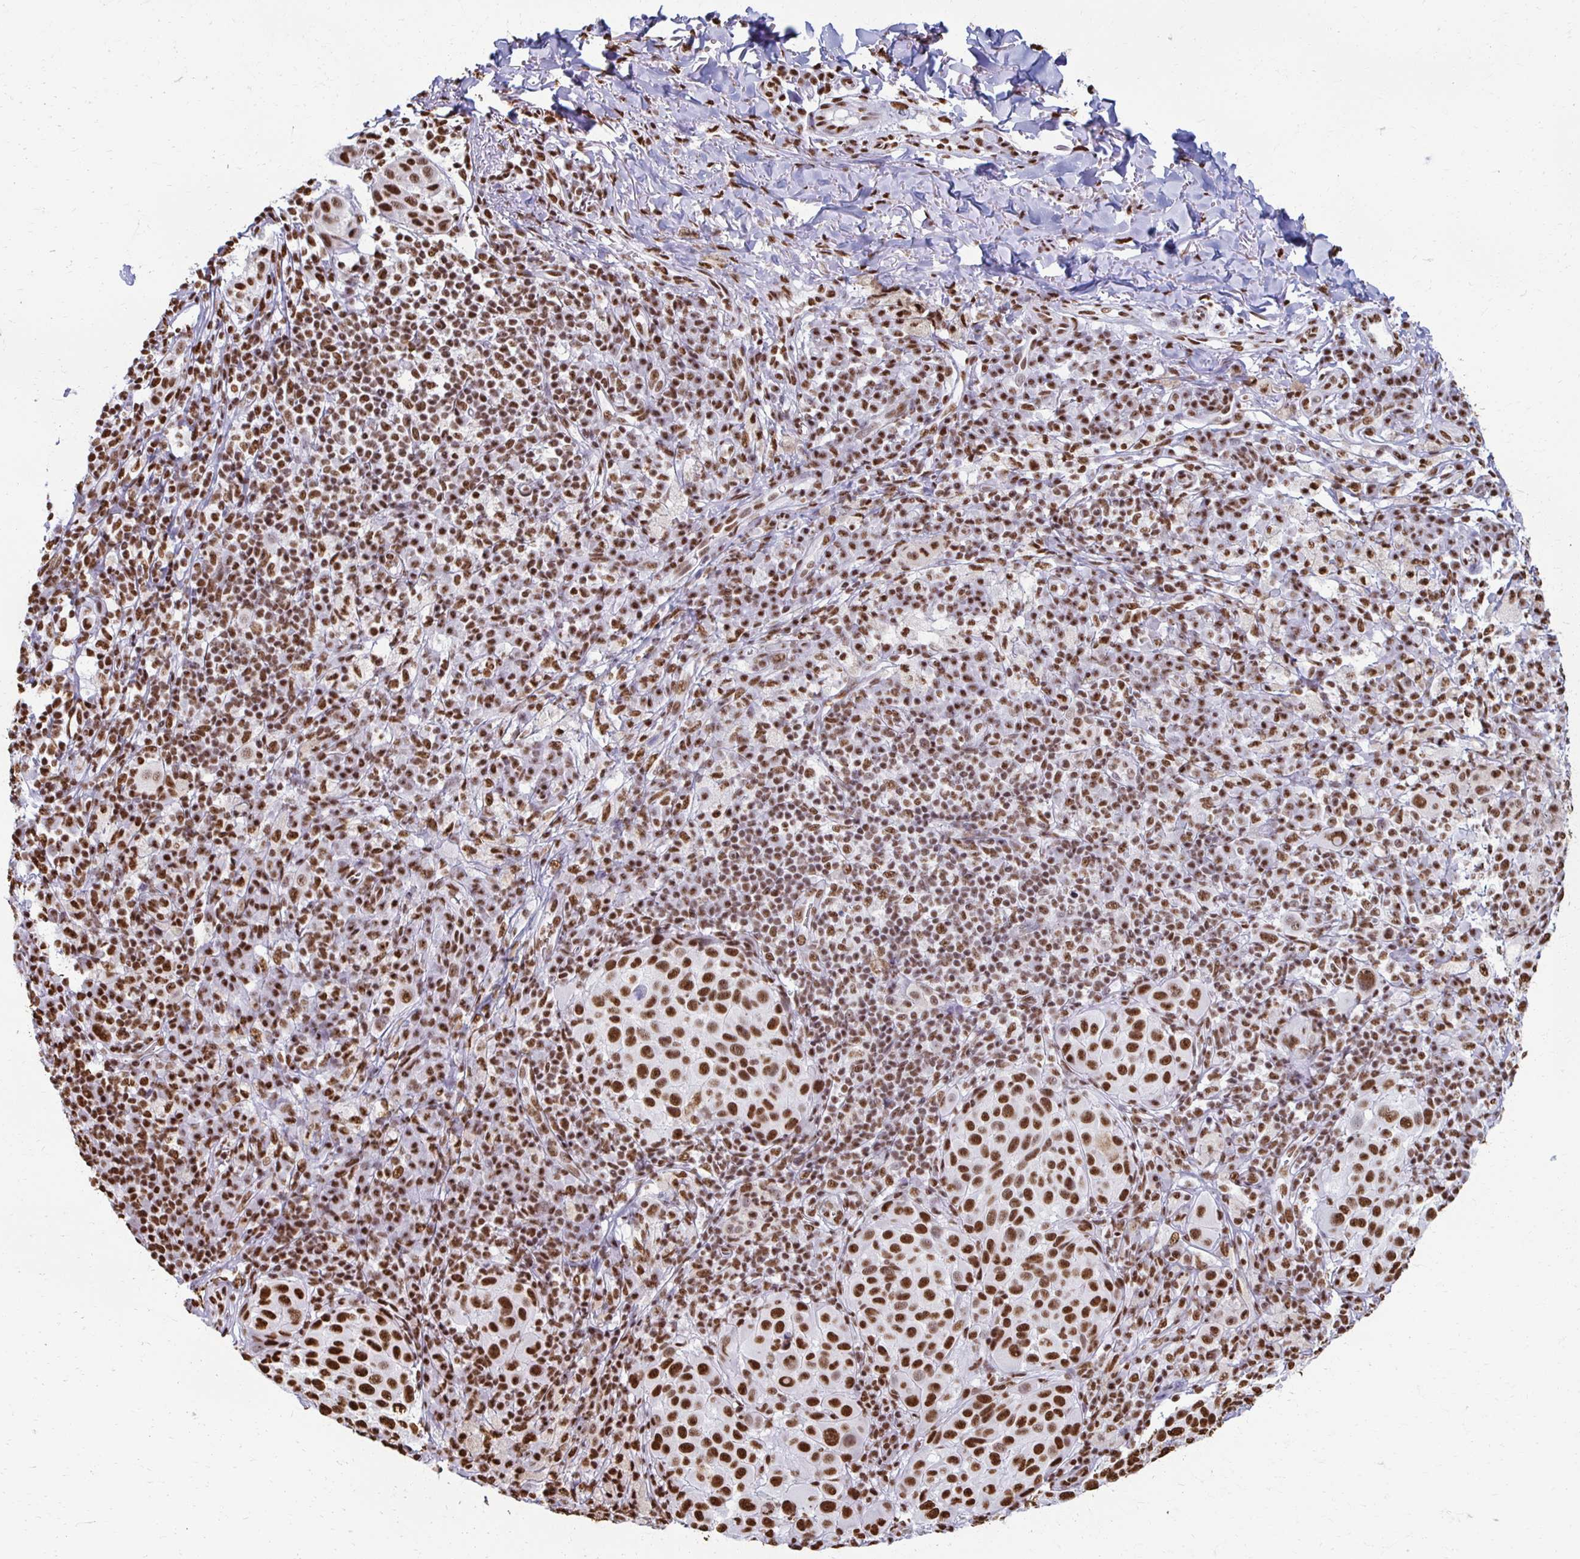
{"staining": {"intensity": "strong", "quantity": ">75%", "location": "nuclear"}, "tissue": "melanoma", "cell_type": "Tumor cells", "image_type": "cancer", "snomed": [{"axis": "morphology", "description": "Malignant melanoma, NOS"}, {"axis": "topography", "description": "Skin"}], "caption": "High-magnification brightfield microscopy of melanoma stained with DAB (brown) and counterstained with hematoxylin (blue). tumor cells exhibit strong nuclear positivity is seen in about>75% of cells.", "gene": "NONO", "patient": {"sex": "male", "age": 38}}